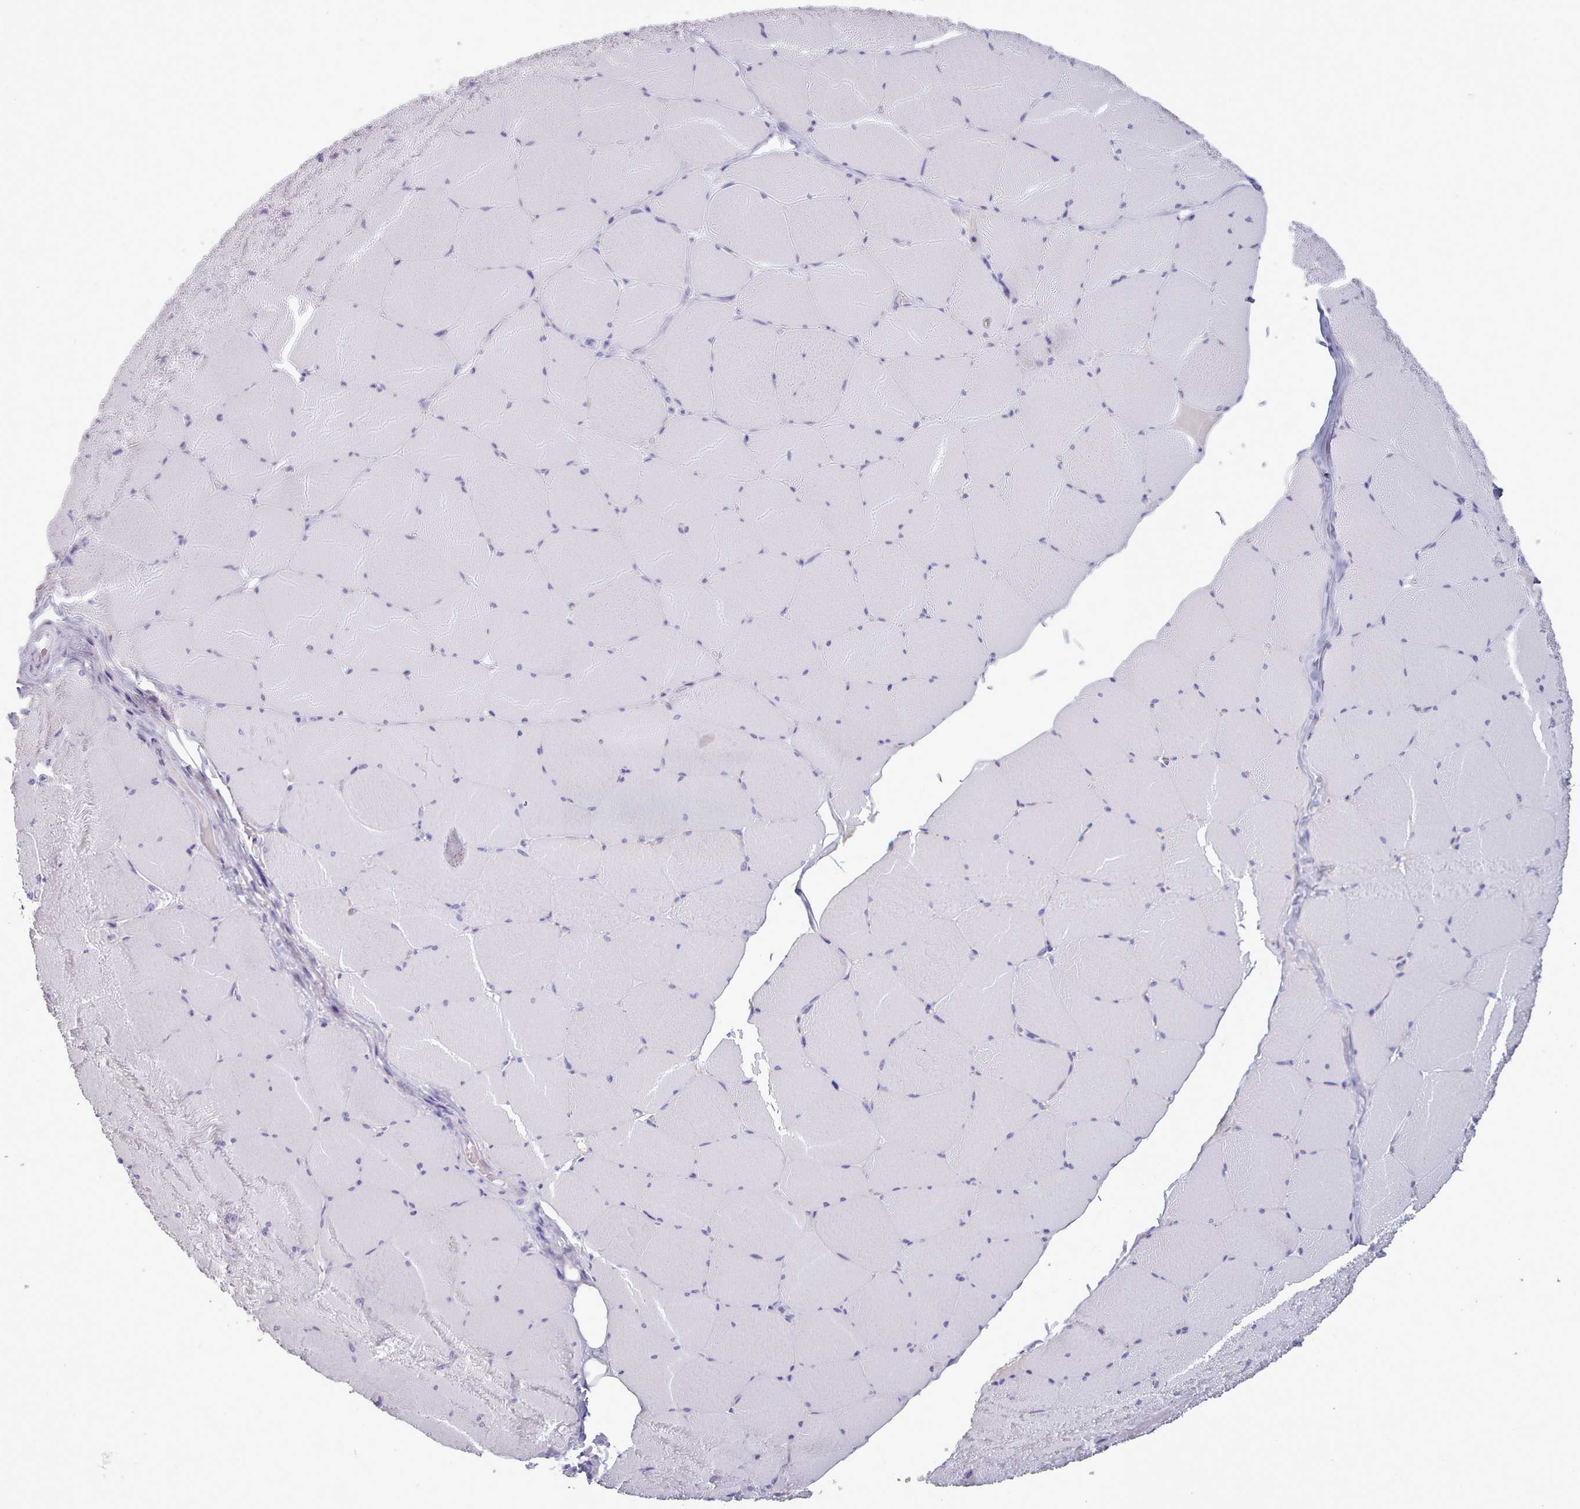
{"staining": {"intensity": "negative", "quantity": "none", "location": "none"}, "tissue": "skeletal muscle", "cell_type": "Myocytes", "image_type": "normal", "snomed": [{"axis": "morphology", "description": "Normal tissue, NOS"}, {"axis": "topography", "description": "Skeletal muscle"}, {"axis": "topography", "description": "Head-Neck"}], "caption": "IHC histopathology image of benign skeletal muscle stained for a protein (brown), which demonstrates no positivity in myocytes.", "gene": "ZNF43", "patient": {"sex": "male", "age": 66}}